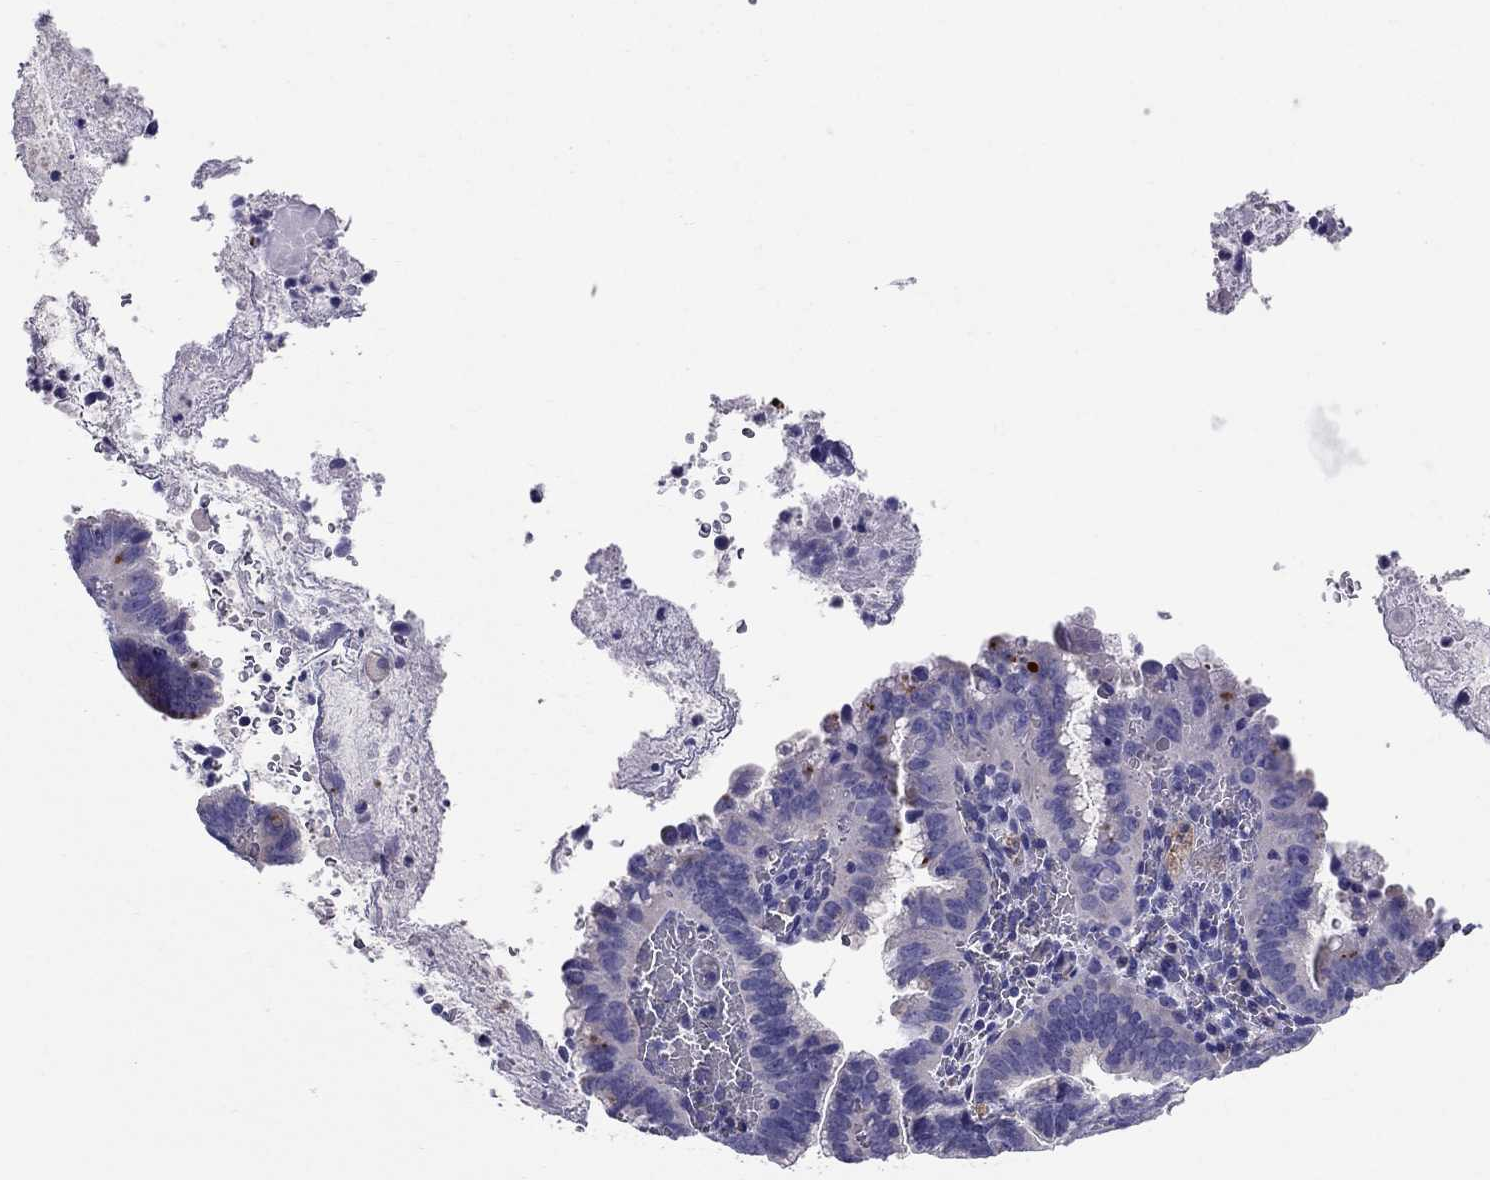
{"staining": {"intensity": "negative", "quantity": "none", "location": "none"}, "tissue": "cervical cancer", "cell_type": "Tumor cells", "image_type": "cancer", "snomed": [{"axis": "morphology", "description": "Adenocarcinoma, NOS"}, {"axis": "topography", "description": "Cervix"}], "caption": "Immunohistochemistry image of cervical cancer (adenocarcinoma) stained for a protein (brown), which displays no staining in tumor cells. (DAB (3,3'-diaminobenzidine) immunohistochemistry visualized using brightfield microscopy, high magnification).", "gene": "GPR50", "patient": {"sex": "female", "age": 61}}